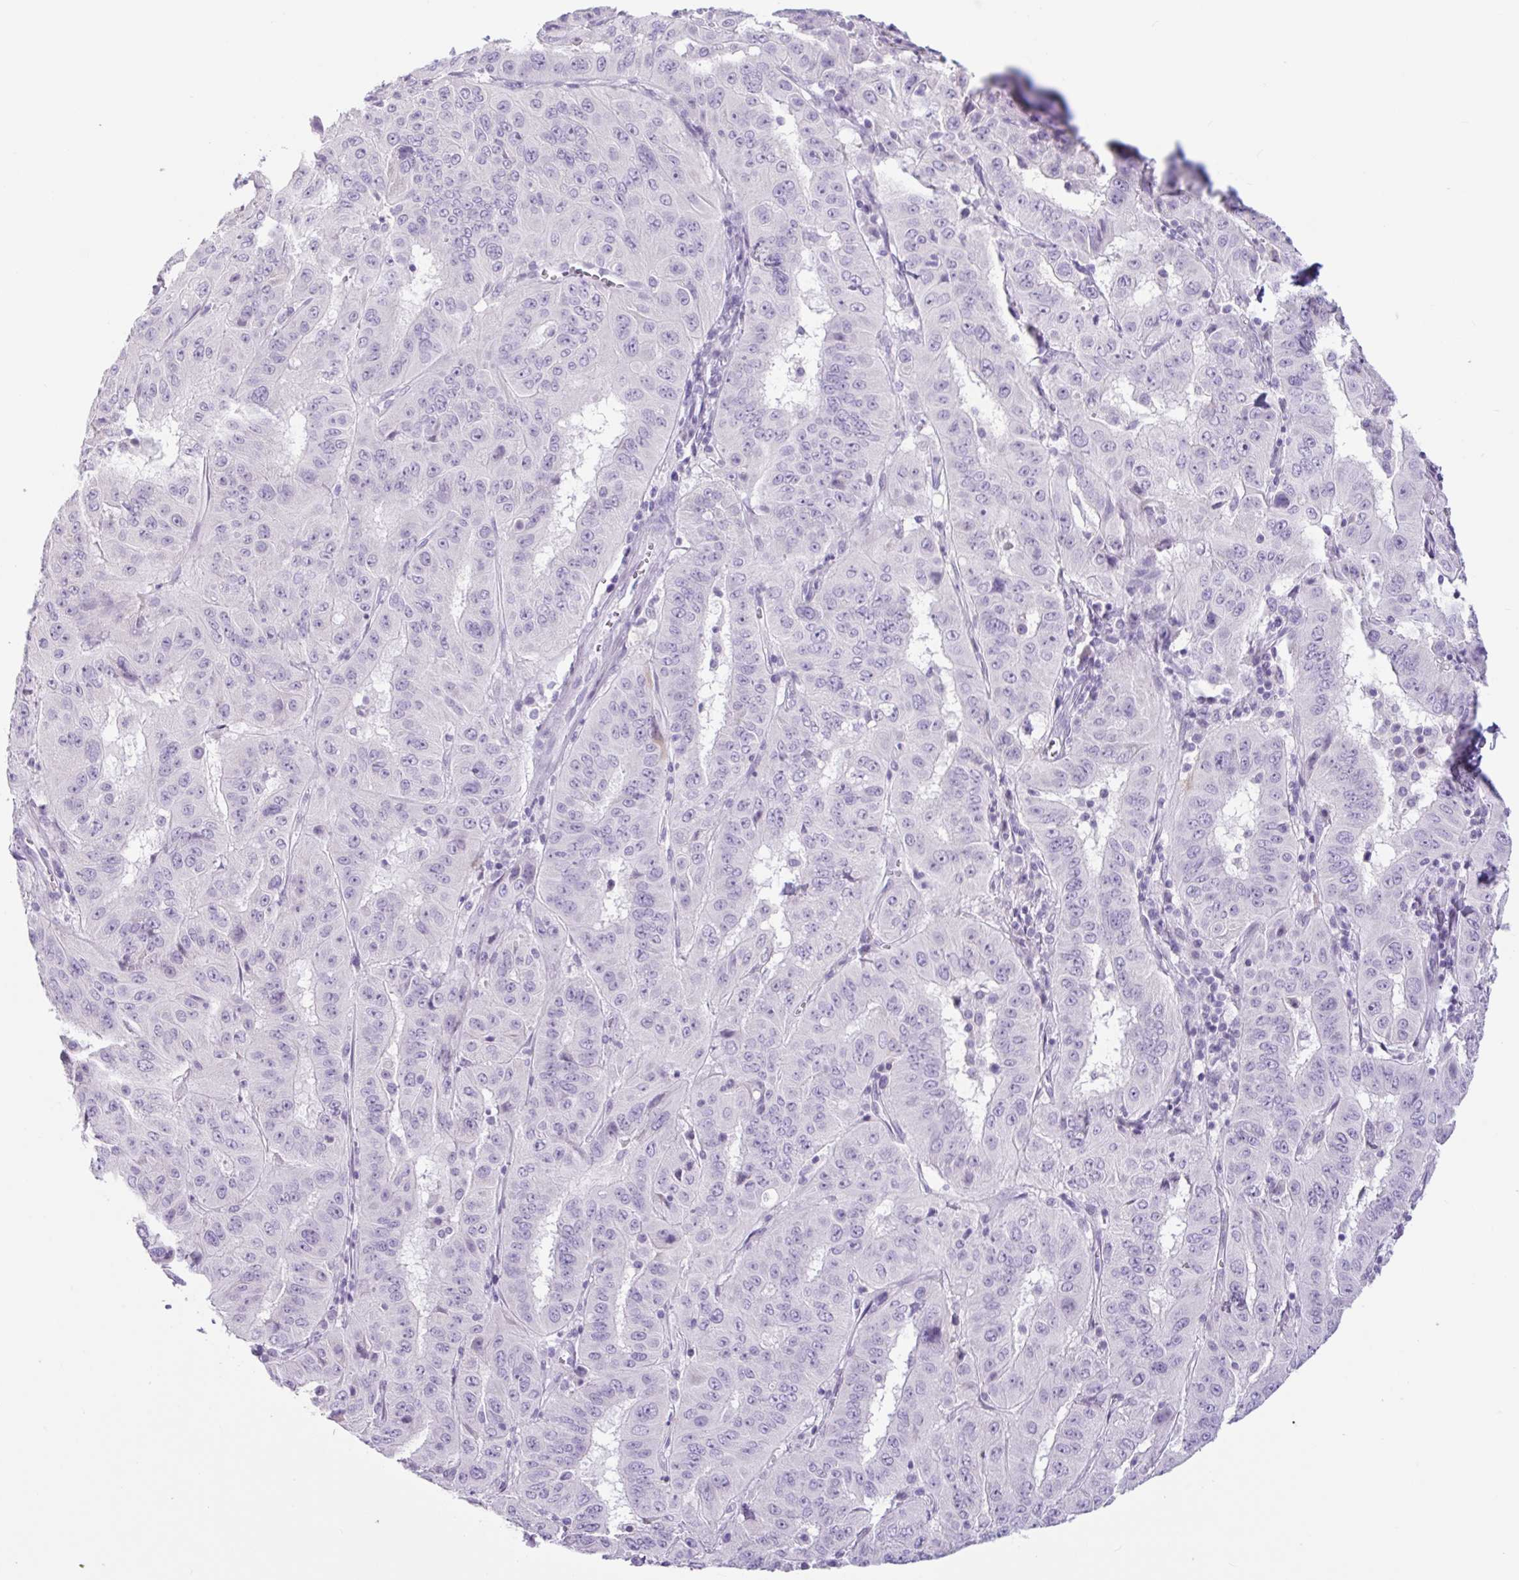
{"staining": {"intensity": "negative", "quantity": "none", "location": "none"}, "tissue": "pancreatic cancer", "cell_type": "Tumor cells", "image_type": "cancer", "snomed": [{"axis": "morphology", "description": "Adenocarcinoma, NOS"}, {"axis": "topography", "description": "Pancreas"}], "caption": "IHC histopathology image of neoplastic tissue: human adenocarcinoma (pancreatic) stained with DAB (3,3'-diaminobenzidine) demonstrates no significant protein staining in tumor cells. (Stains: DAB (3,3'-diaminobenzidine) immunohistochemistry with hematoxylin counter stain, Microscopy: brightfield microscopy at high magnification).", "gene": "CTSE", "patient": {"sex": "male", "age": 63}}